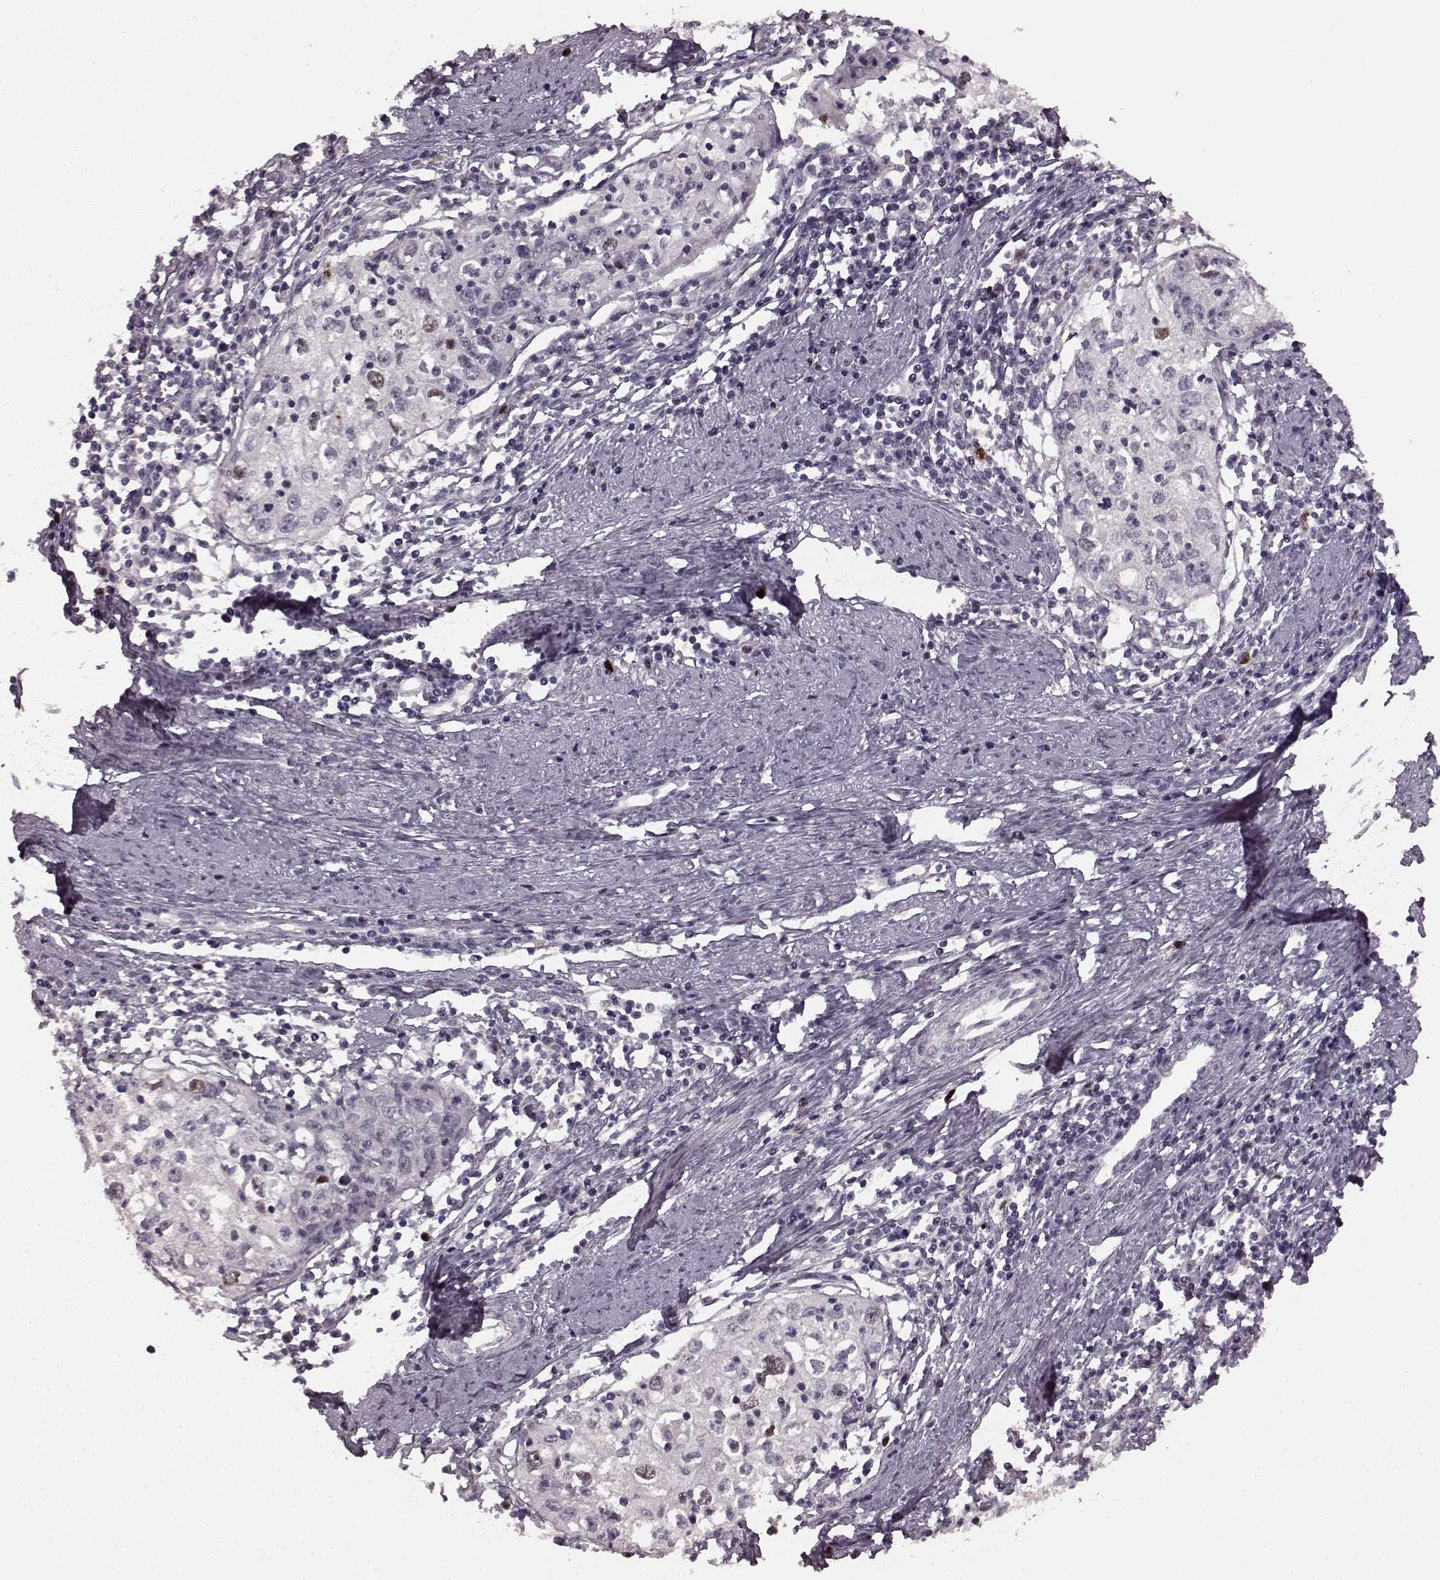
{"staining": {"intensity": "weak", "quantity": "<25%", "location": "nuclear"}, "tissue": "cervical cancer", "cell_type": "Tumor cells", "image_type": "cancer", "snomed": [{"axis": "morphology", "description": "Squamous cell carcinoma, NOS"}, {"axis": "topography", "description": "Cervix"}], "caption": "A photomicrograph of cervical squamous cell carcinoma stained for a protein demonstrates no brown staining in tumor cells. (Immunohistochemistry, brightfield microscopy, high magnification).", "gene": "CCNA2", "patient": {"sex": "female", "age": 40}}